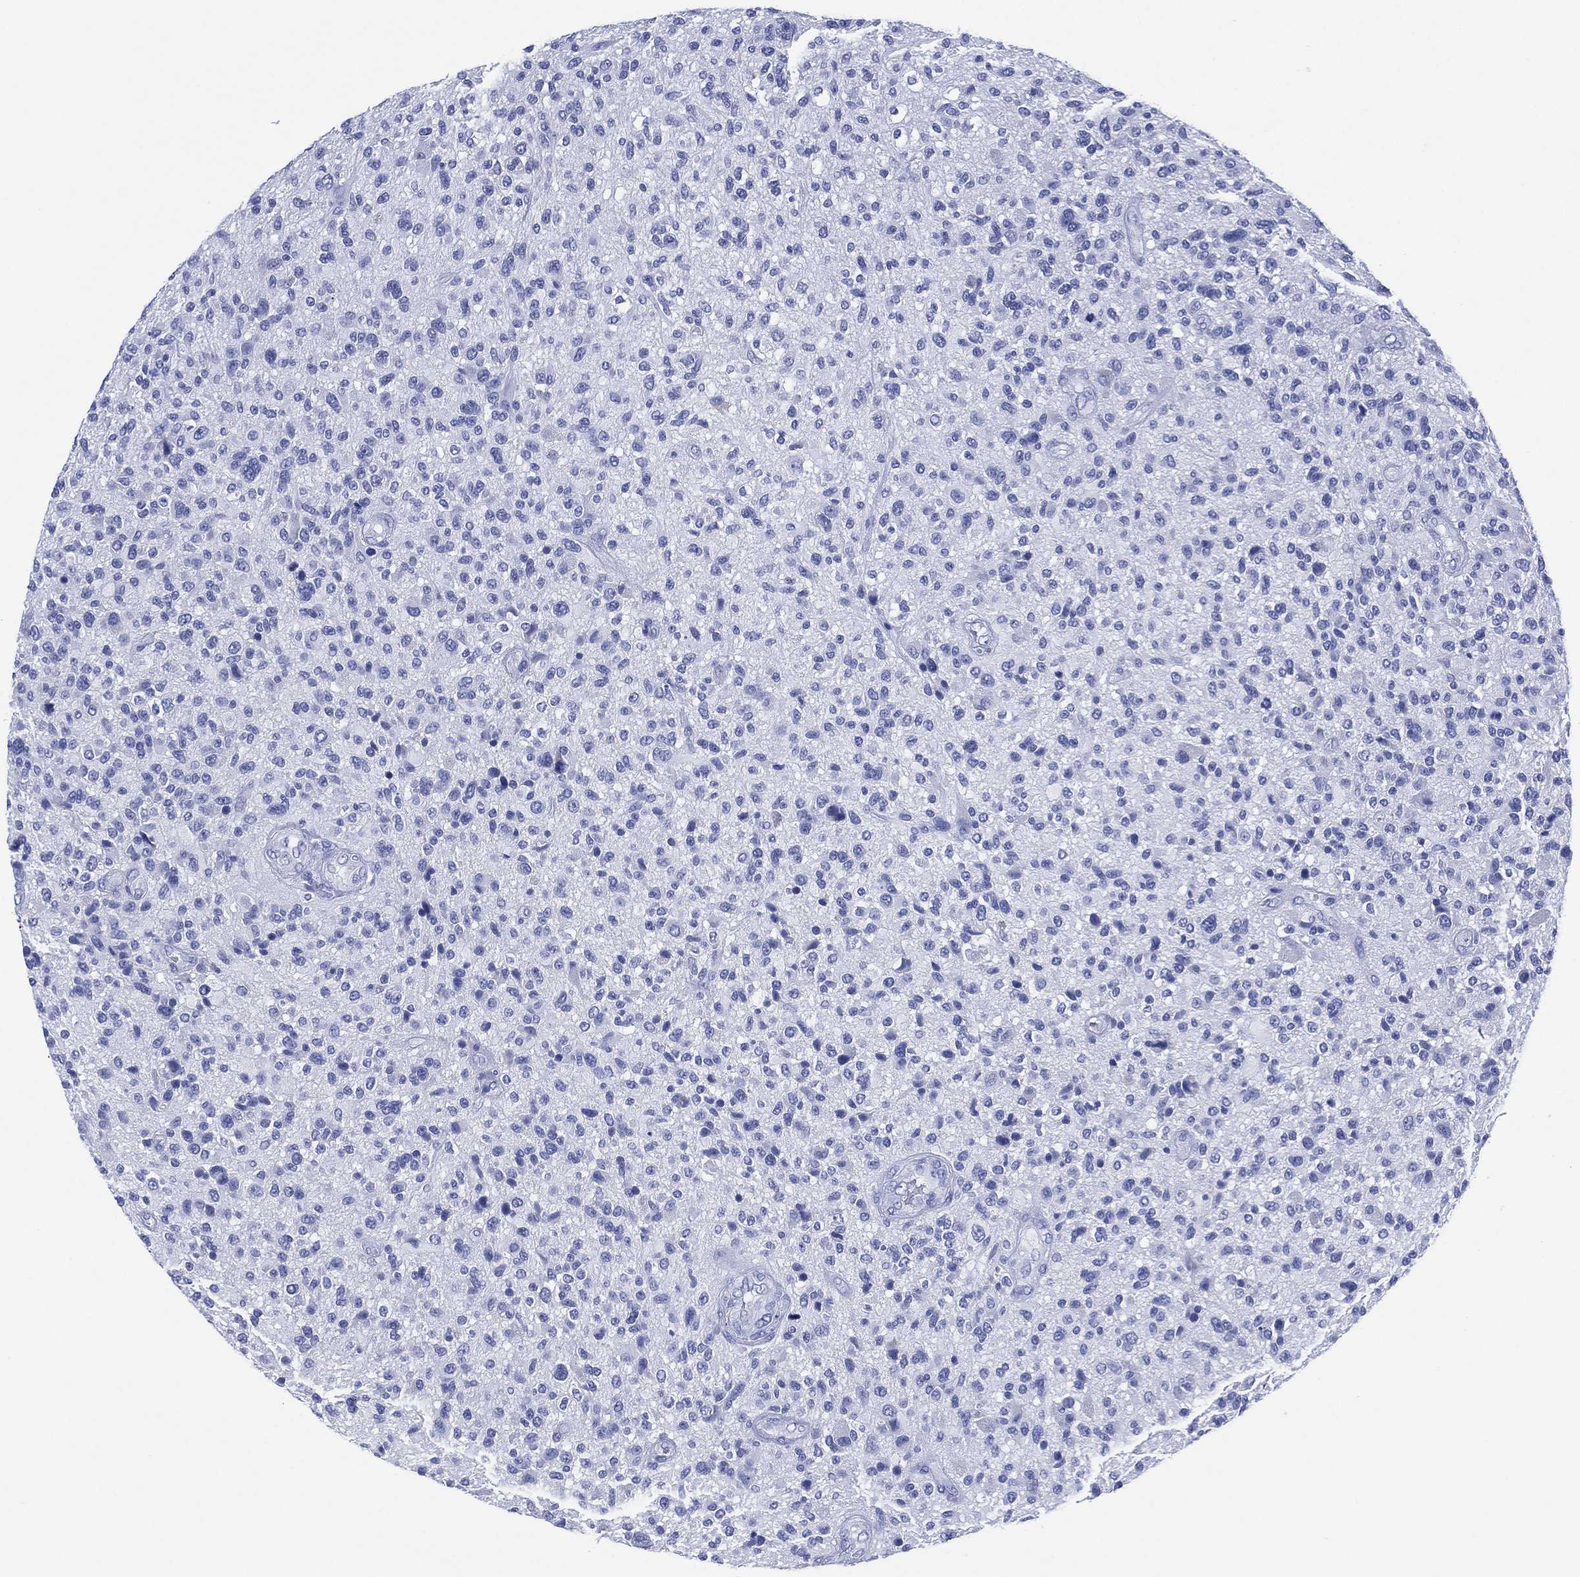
{"staining": {"intensity": "negative", "quantity": "none", "location": "none"}, "tissue": "glioma", "cell_type": "Tumor cells", "image_type": "cancer", "snomed": [{"axis": "morphology", "description": "Glioma, malignant, High grade"}, {"axis": "topography", "description": "Brain"}], "caption": "A high-resolution histopathology image shows IHC staining of glioma, which demonstrates no significant expression in tumor cells.", "gene": "SLC9C2", "patient": {"sex": "male", "age": 47}}